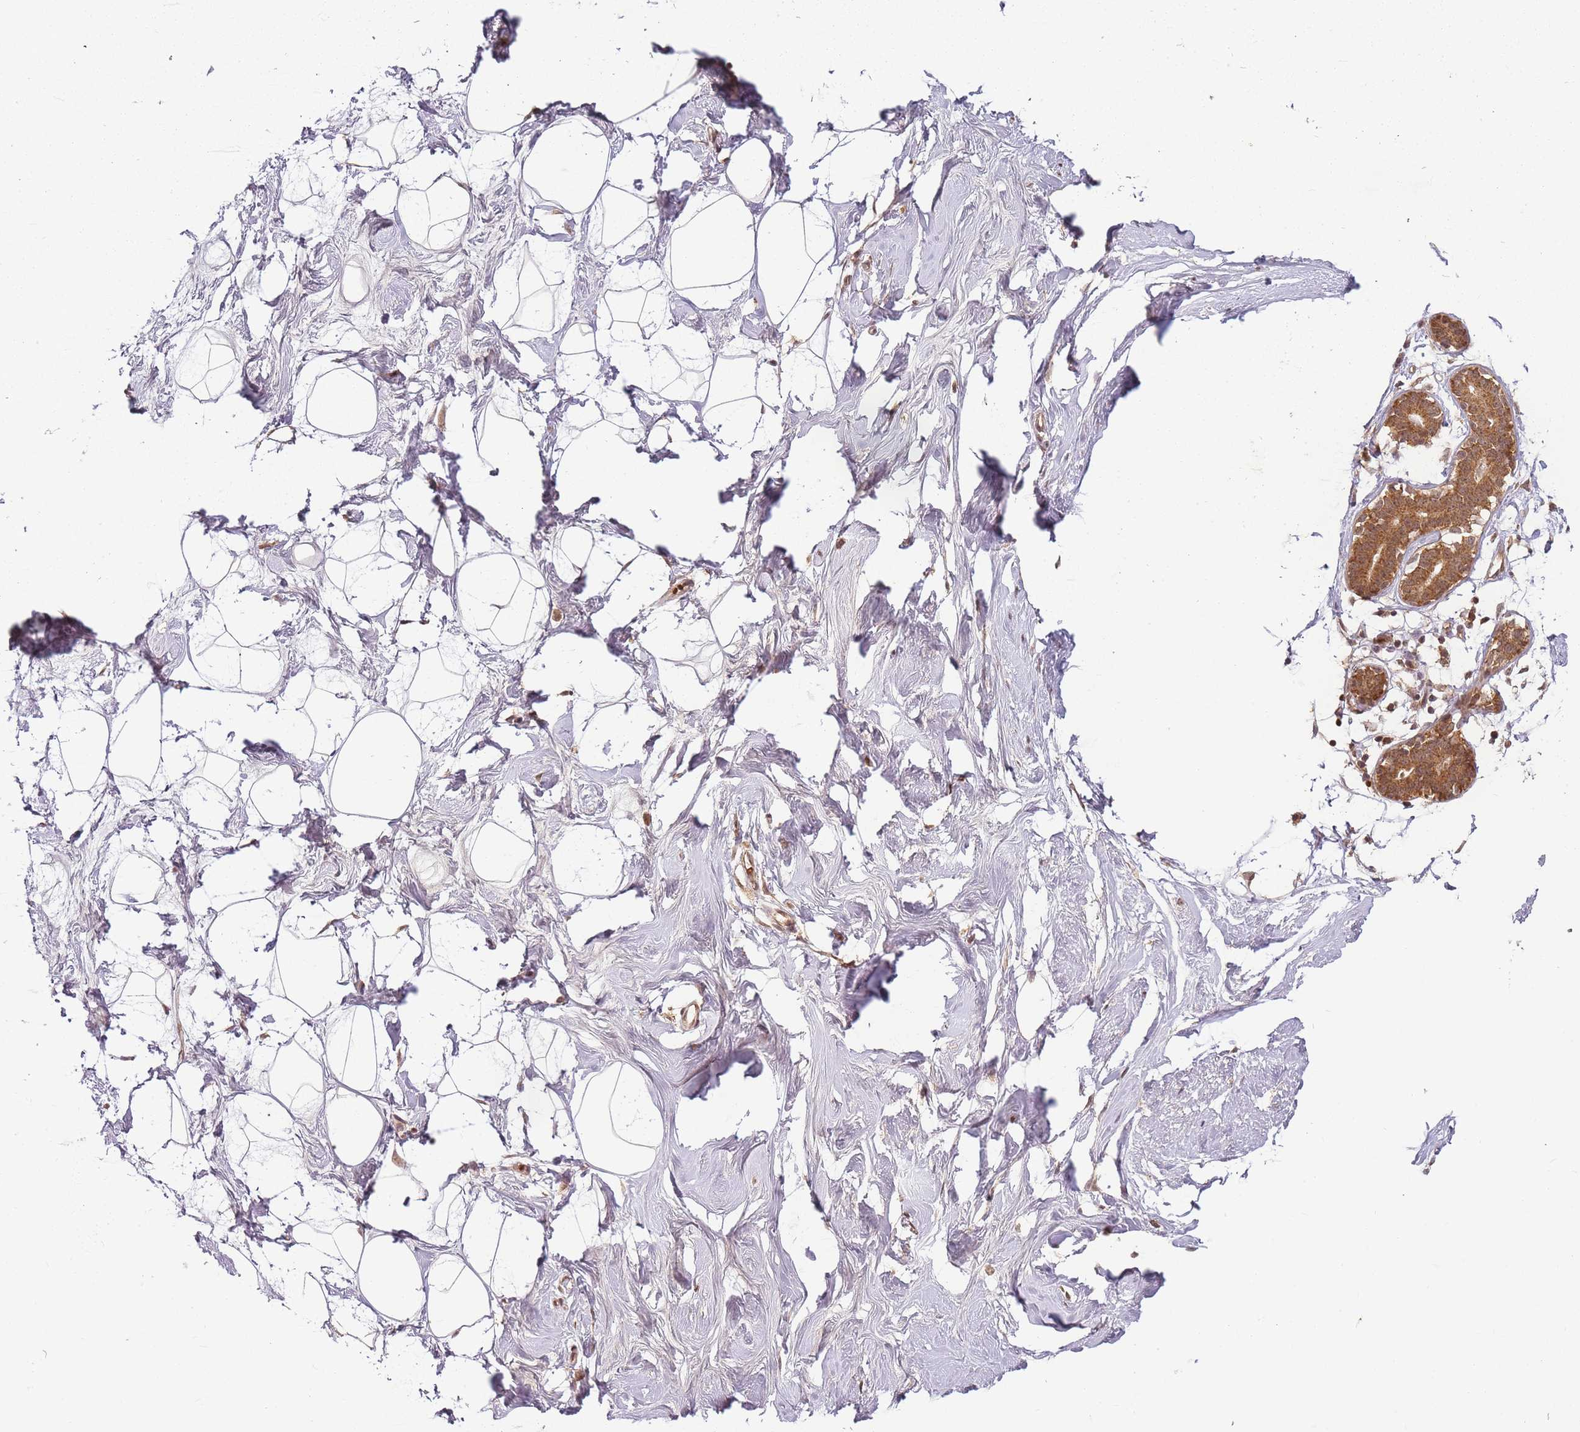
{"staining": {"intensity": "moderate", "quantity": "25%-75%", "location": "cytoplasmic/membranous,nuclear"}, "tissue": "breast", "cell_type": "Adipocytes", "image_type": "normal", "snomed": [{"axis": "morphology", "description": "Normal tissue, NOS"}, {"axis": "morphology", "description": "Adenoma, NOS"}, {"axis": "topography", "description": "Breast"}], "caption": "Human breast stained with a brown dye displays moderate cytoplasmic/membranous,nuclear positive positivity in about 25%-75% of adipocytes.", "gene": "ZNF497", "patient": {"sex": "female", "age": 23}}